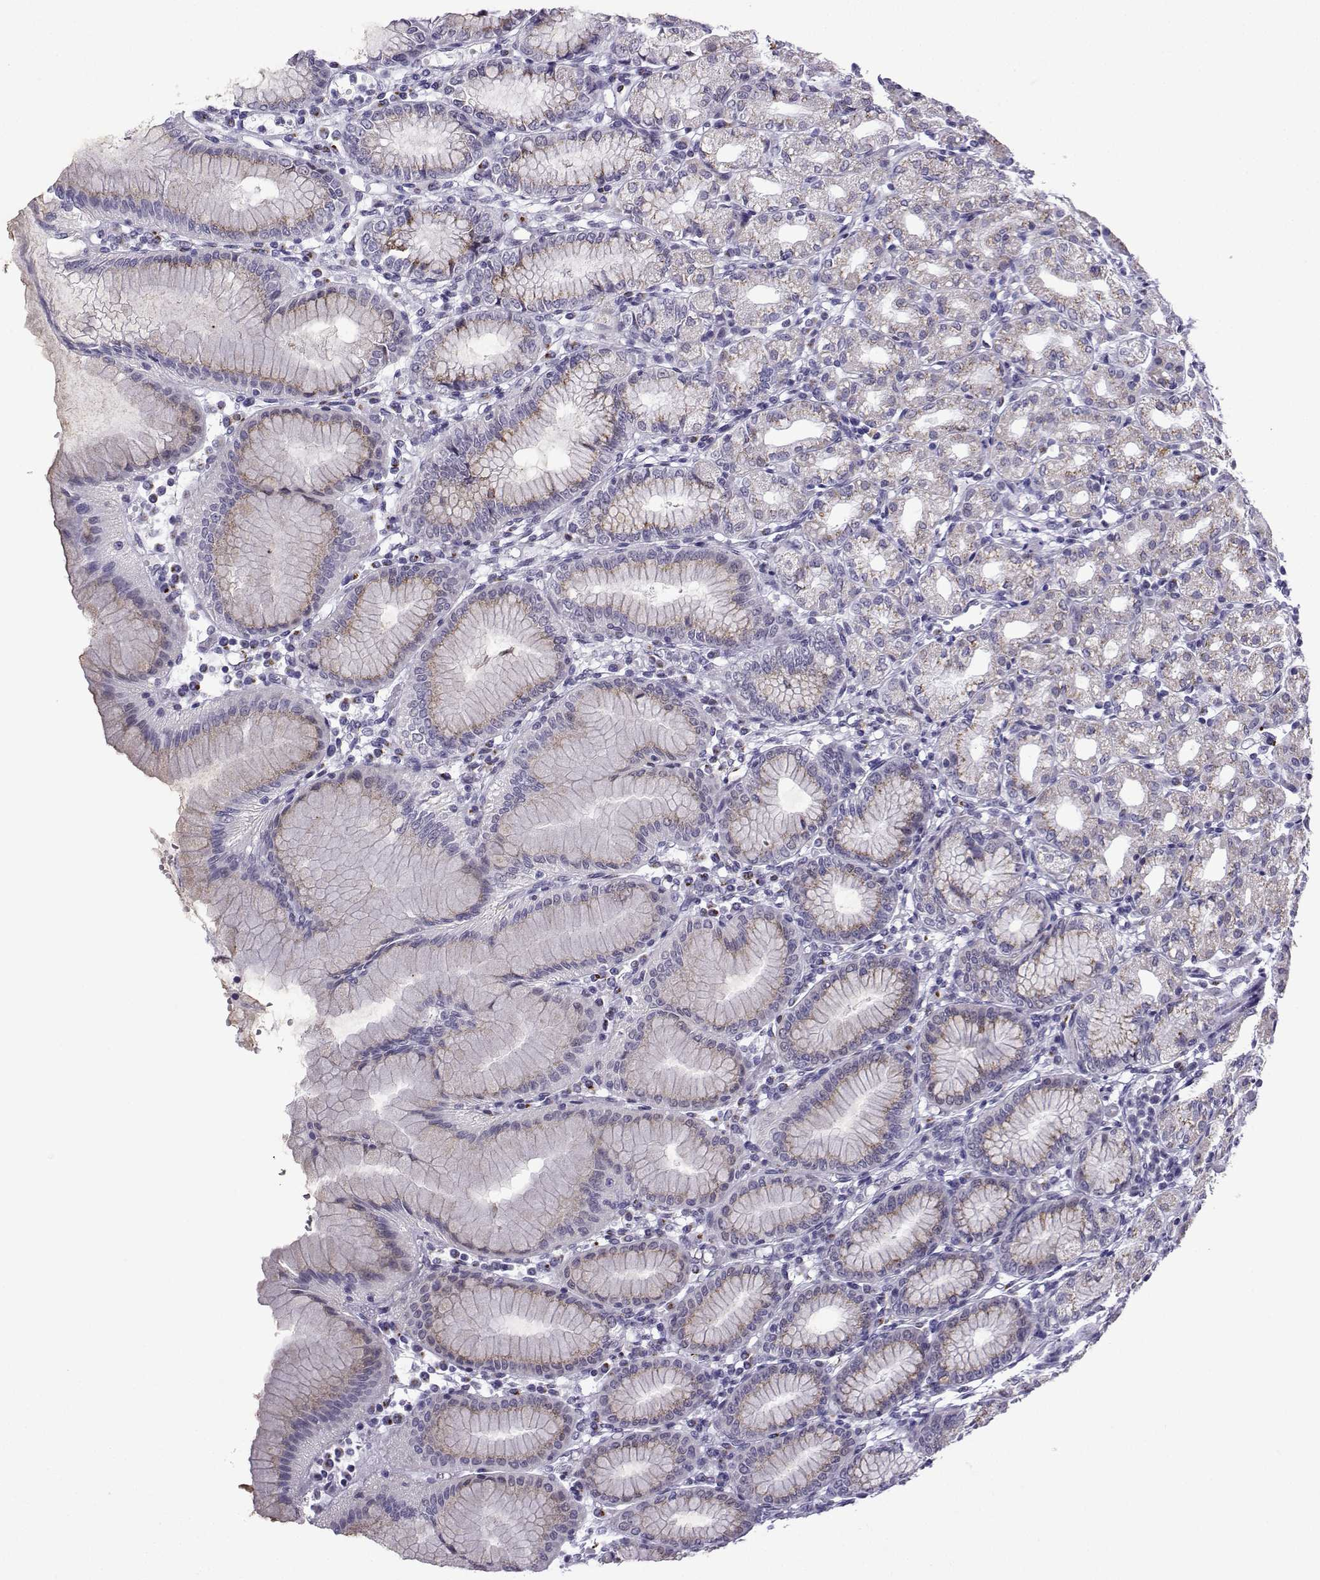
{"staining": {"intensity": "weak", "quantity": "<25%", "location": "cytoplasmic/membranous"}, "tissue": "stomach", "cell_type": "Glandular cells", "image_type": "normal", "snomed": [{"axis": "morphology", "description": "Normal tissue, NOS"}, {"axis": "topography", "description": "Skeletal muscle"}, {"axis": "topography", "description": "Stomach"}], "caption": "Immunohistochemistry (IHC) histopathology image of benign stomach: human stomach stained with DAB (3,3'-diaminobenzidine) shows no significant protein positivity in glandular cells. The staining was performed using DAB to visualize the protein expression in brown, while the nuclei were stained in blue with hematoxylin (Magnification: 20x).", "gene": "HTR7", "patient": {"sex": "female", "age": 57}}